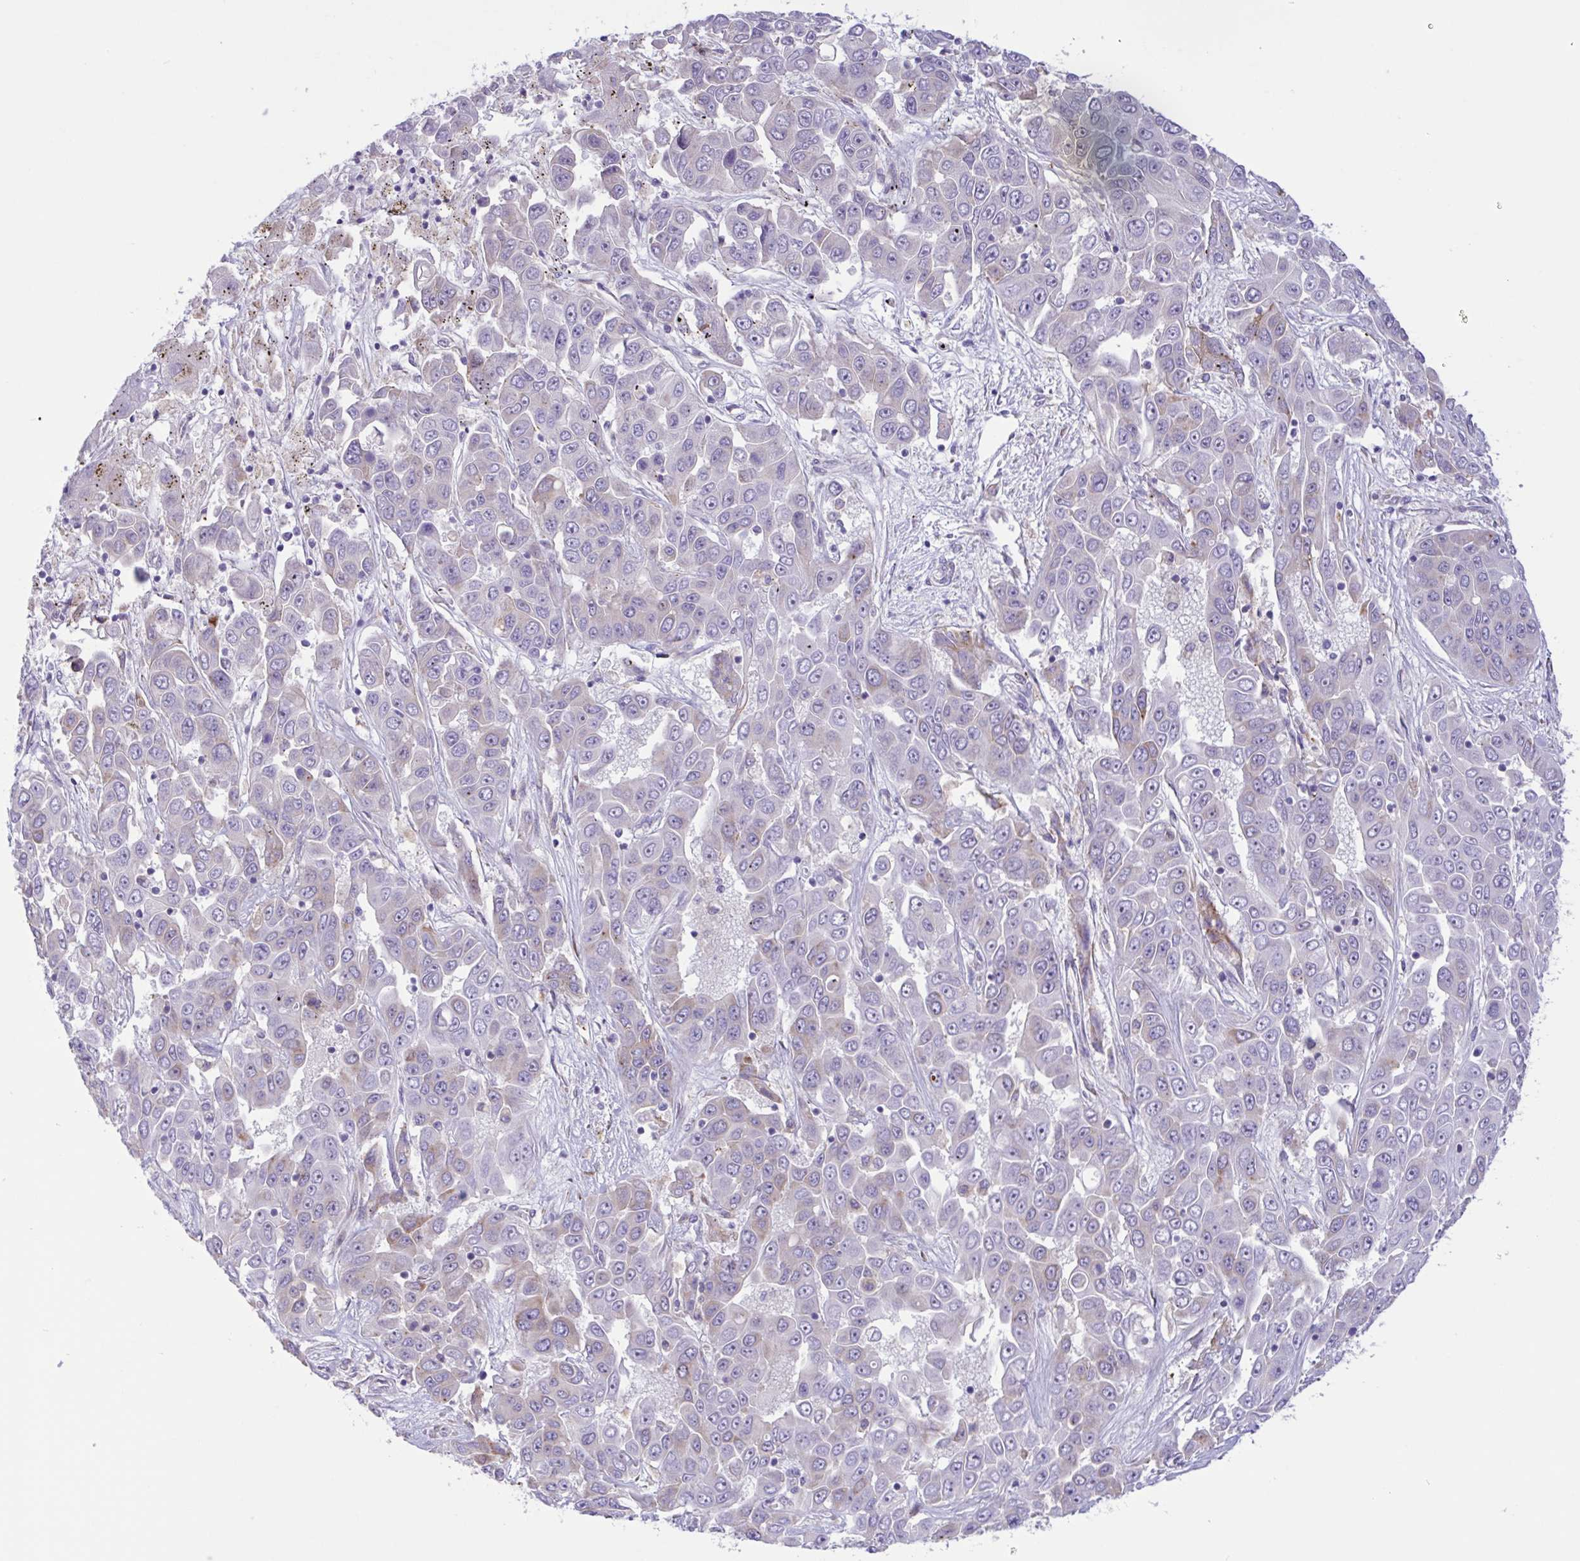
{"staining": {"intensity": "weak", "quantity": "<25%", "location": "cytoplasmic/membranous"}, "tissue": "liver cancer", "cell_type": "Tumor cells", "image_type": "cancer", "snomed": [{"axis": "morphology", "description": "Cholangiocarcinoma"}, {"axis": "topography", "description": "Liver"}], "caption": "High magnification brightfield microscopy of liver cancer stained with DAB (3,3'-diaminobenzidine) (brown) and counterstained with hematoxylin (blue): tumor cells show no significant staining.", "gene": "DSC3", "patient": {"sex": "female", "age": 52}}